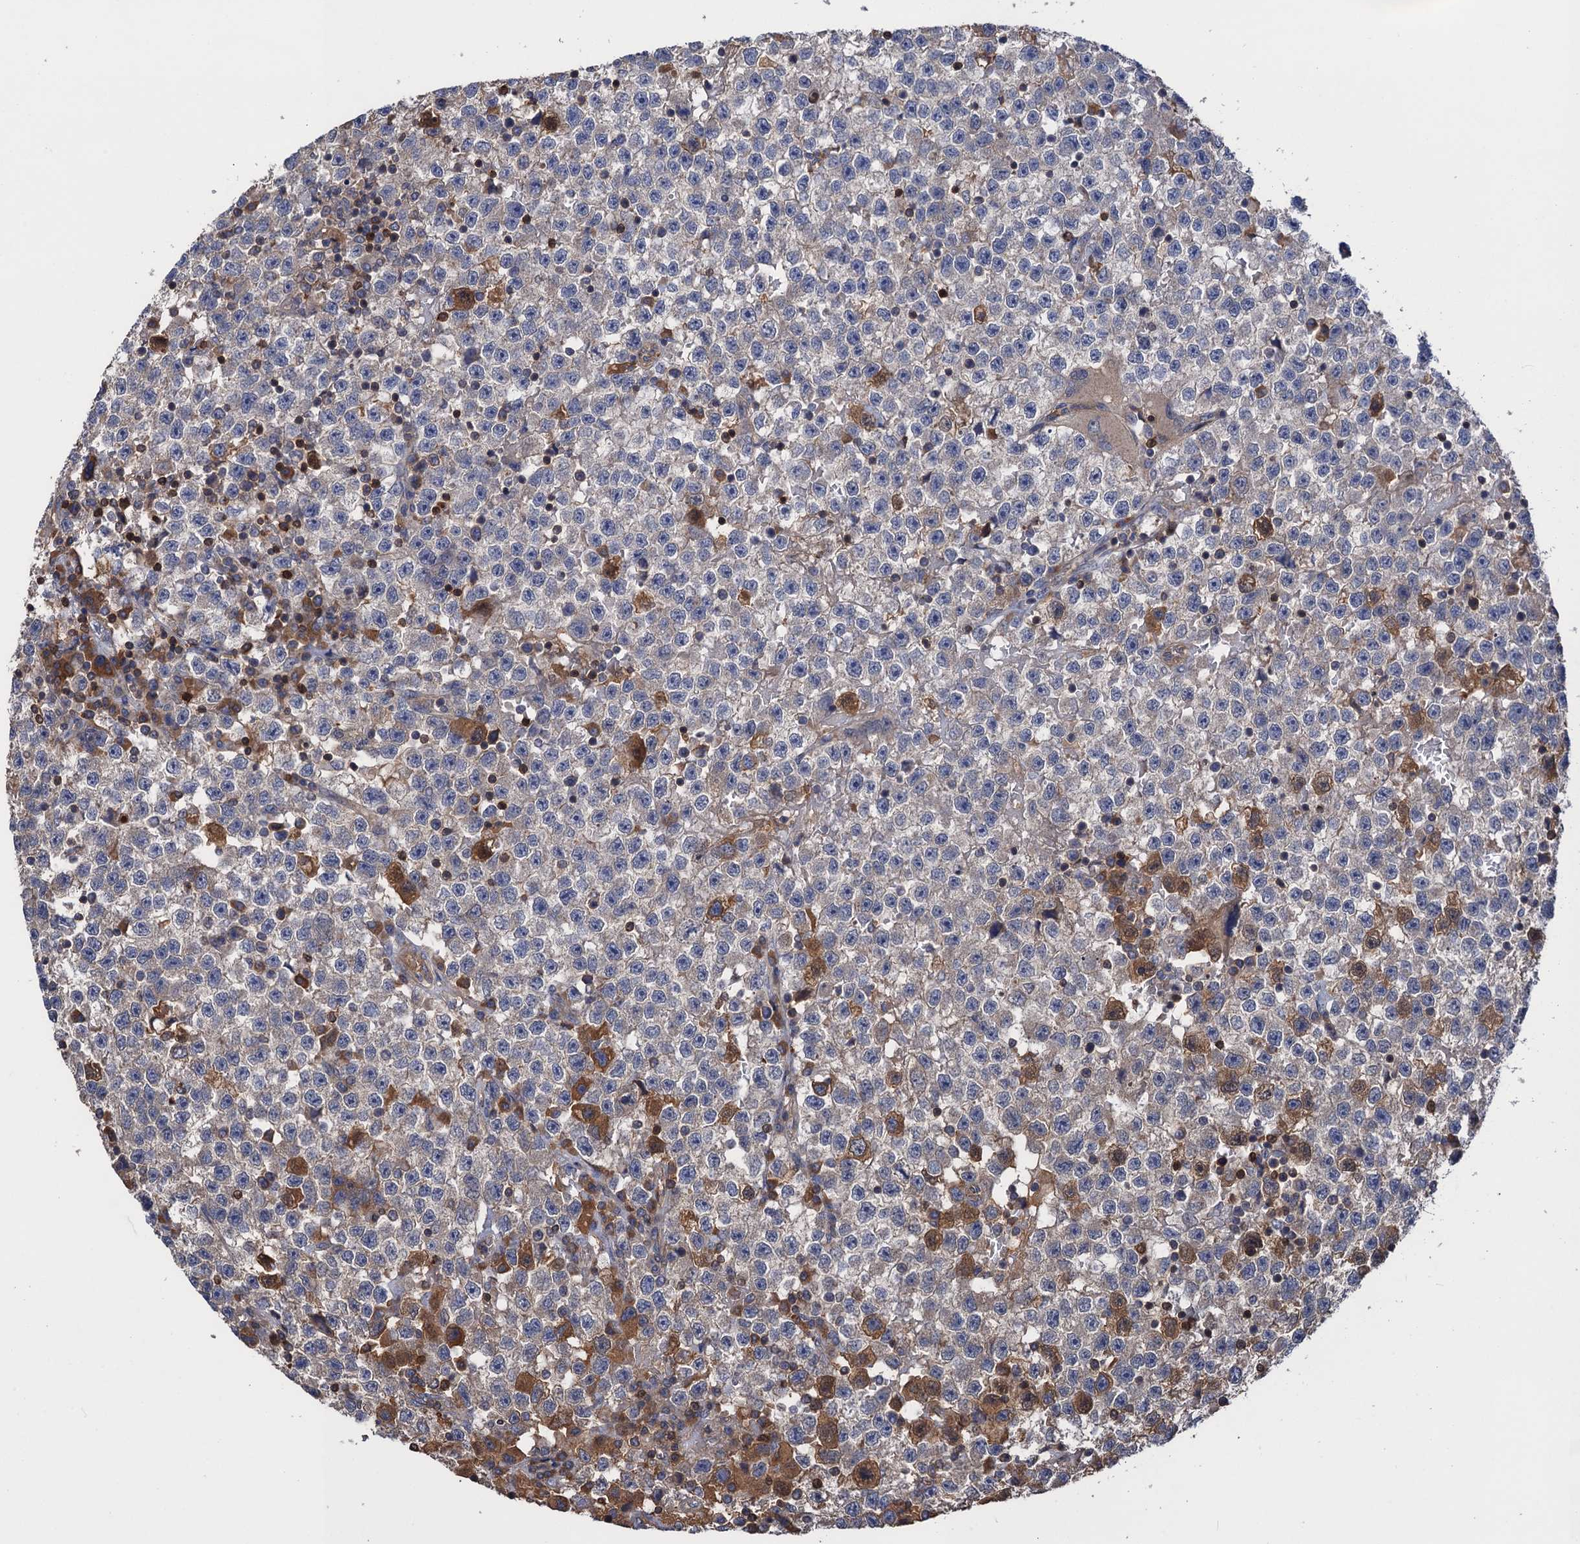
{"staining": {"intensity": "negative", "quantity": "none", "location": "none"}, "tissue": "testis cancer", "cell_type": "Tumor cells", "image_type": "cancer", "snomed": [{"axis": "morphology", "description": "Seminoma, NOS"}, {"axis": "topography", "description": "Testis"}], "caption": "Immunohistochemical staining of testis cancer (seminoma) shows no significant positivity in tumor cells.", "gene": "DGKA", "patient": {"sex": "male", "age": 22}}